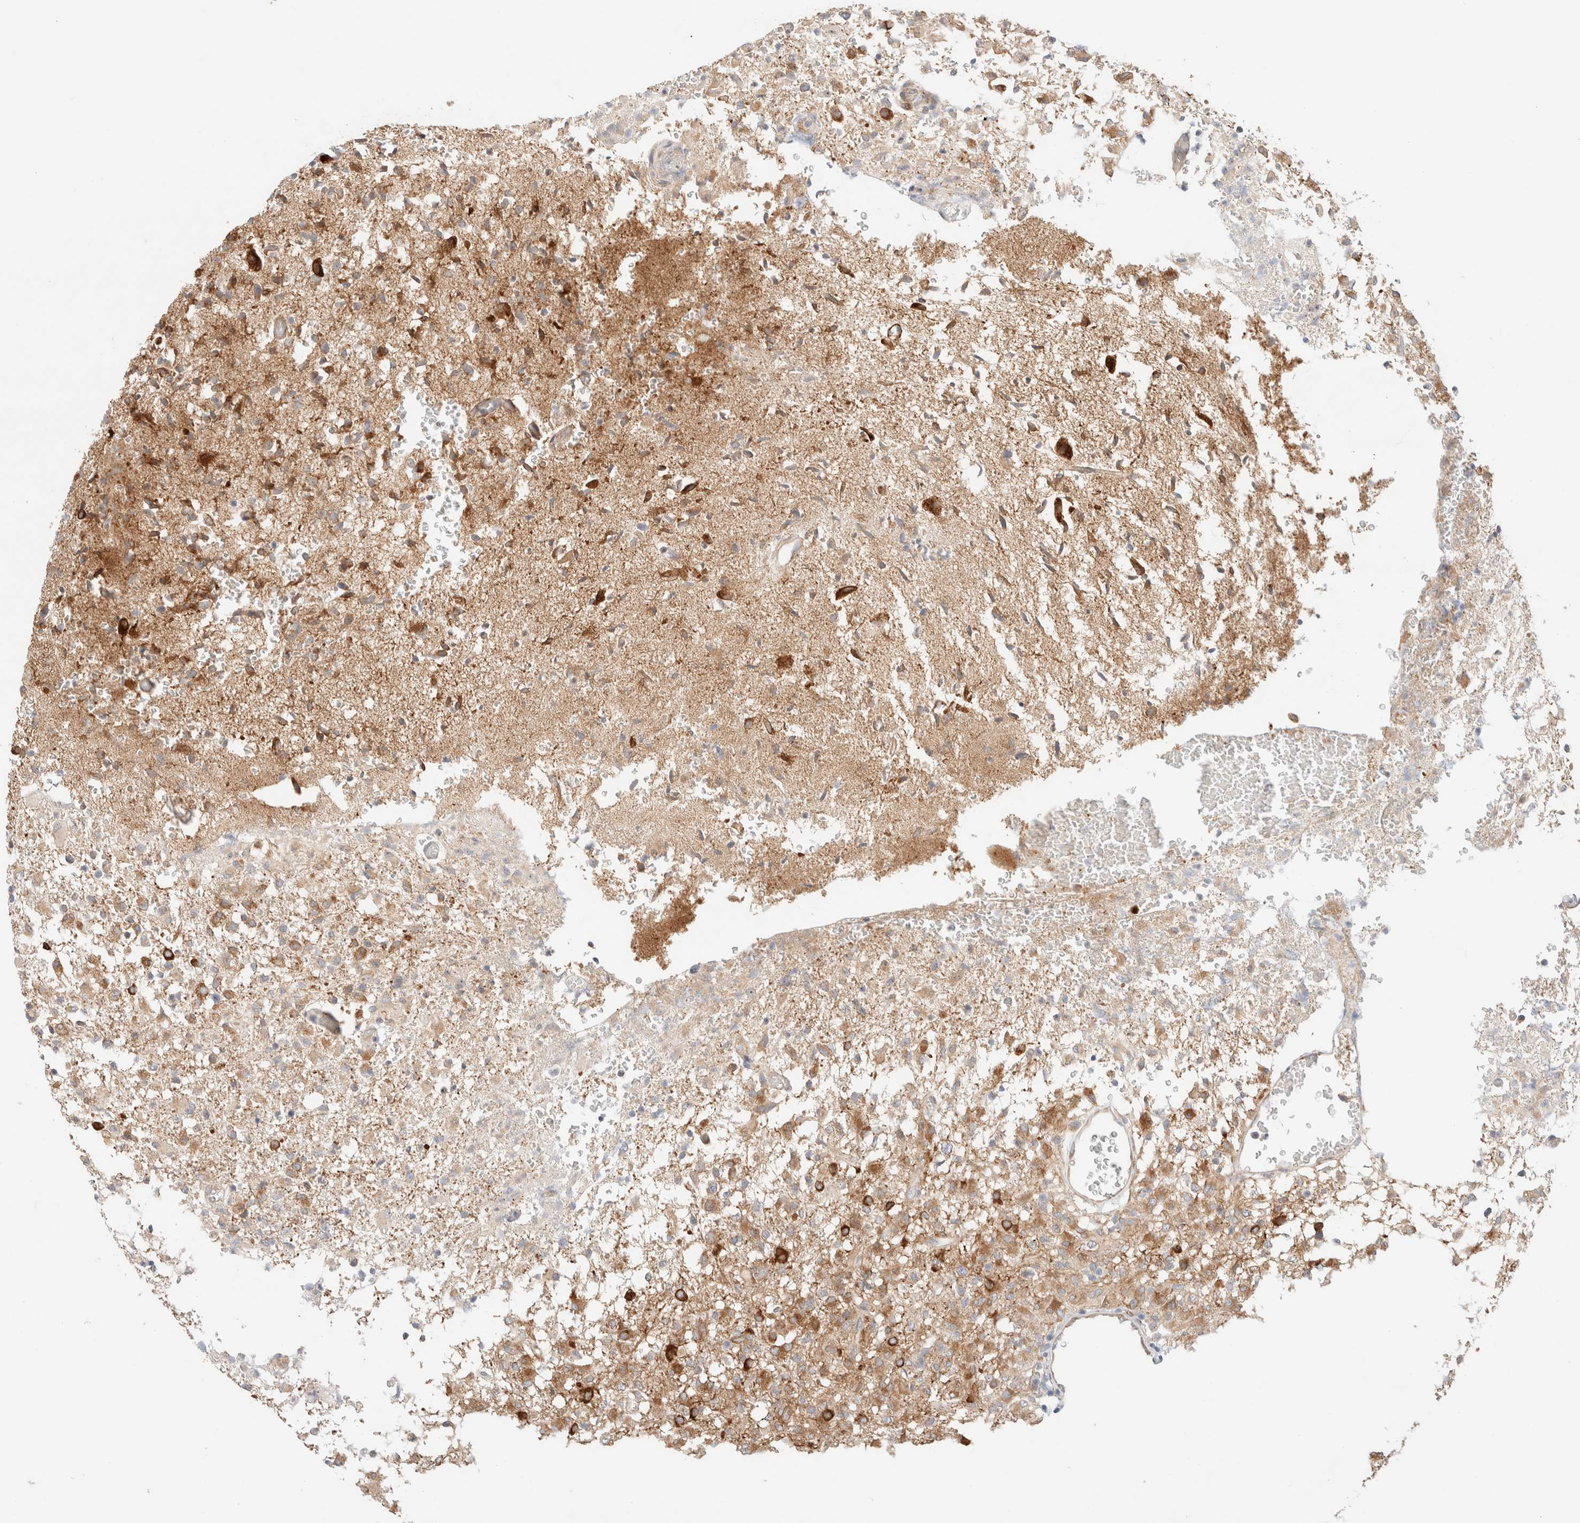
{"staining": {"intensity": "moderate", "quantity": ">75%", "location": "cytoplasmic/membranous"}, "tissue": "glioma", "cell_type": "Tumor cells", "image_type": "cancer", "snomed": [{"axis": "morphology", "description": "Glioma, malignant, High grade"}, {"axis": "topography", "description": "Brain"}], "caption": "The immunohistochemical stain labels moderate cytoplasmic/membranous positivity in tumor cells of high-grade glioma (malignant) tissue.", "gene": "RRP15", "patient": {"sex": "female", "age": 57}}